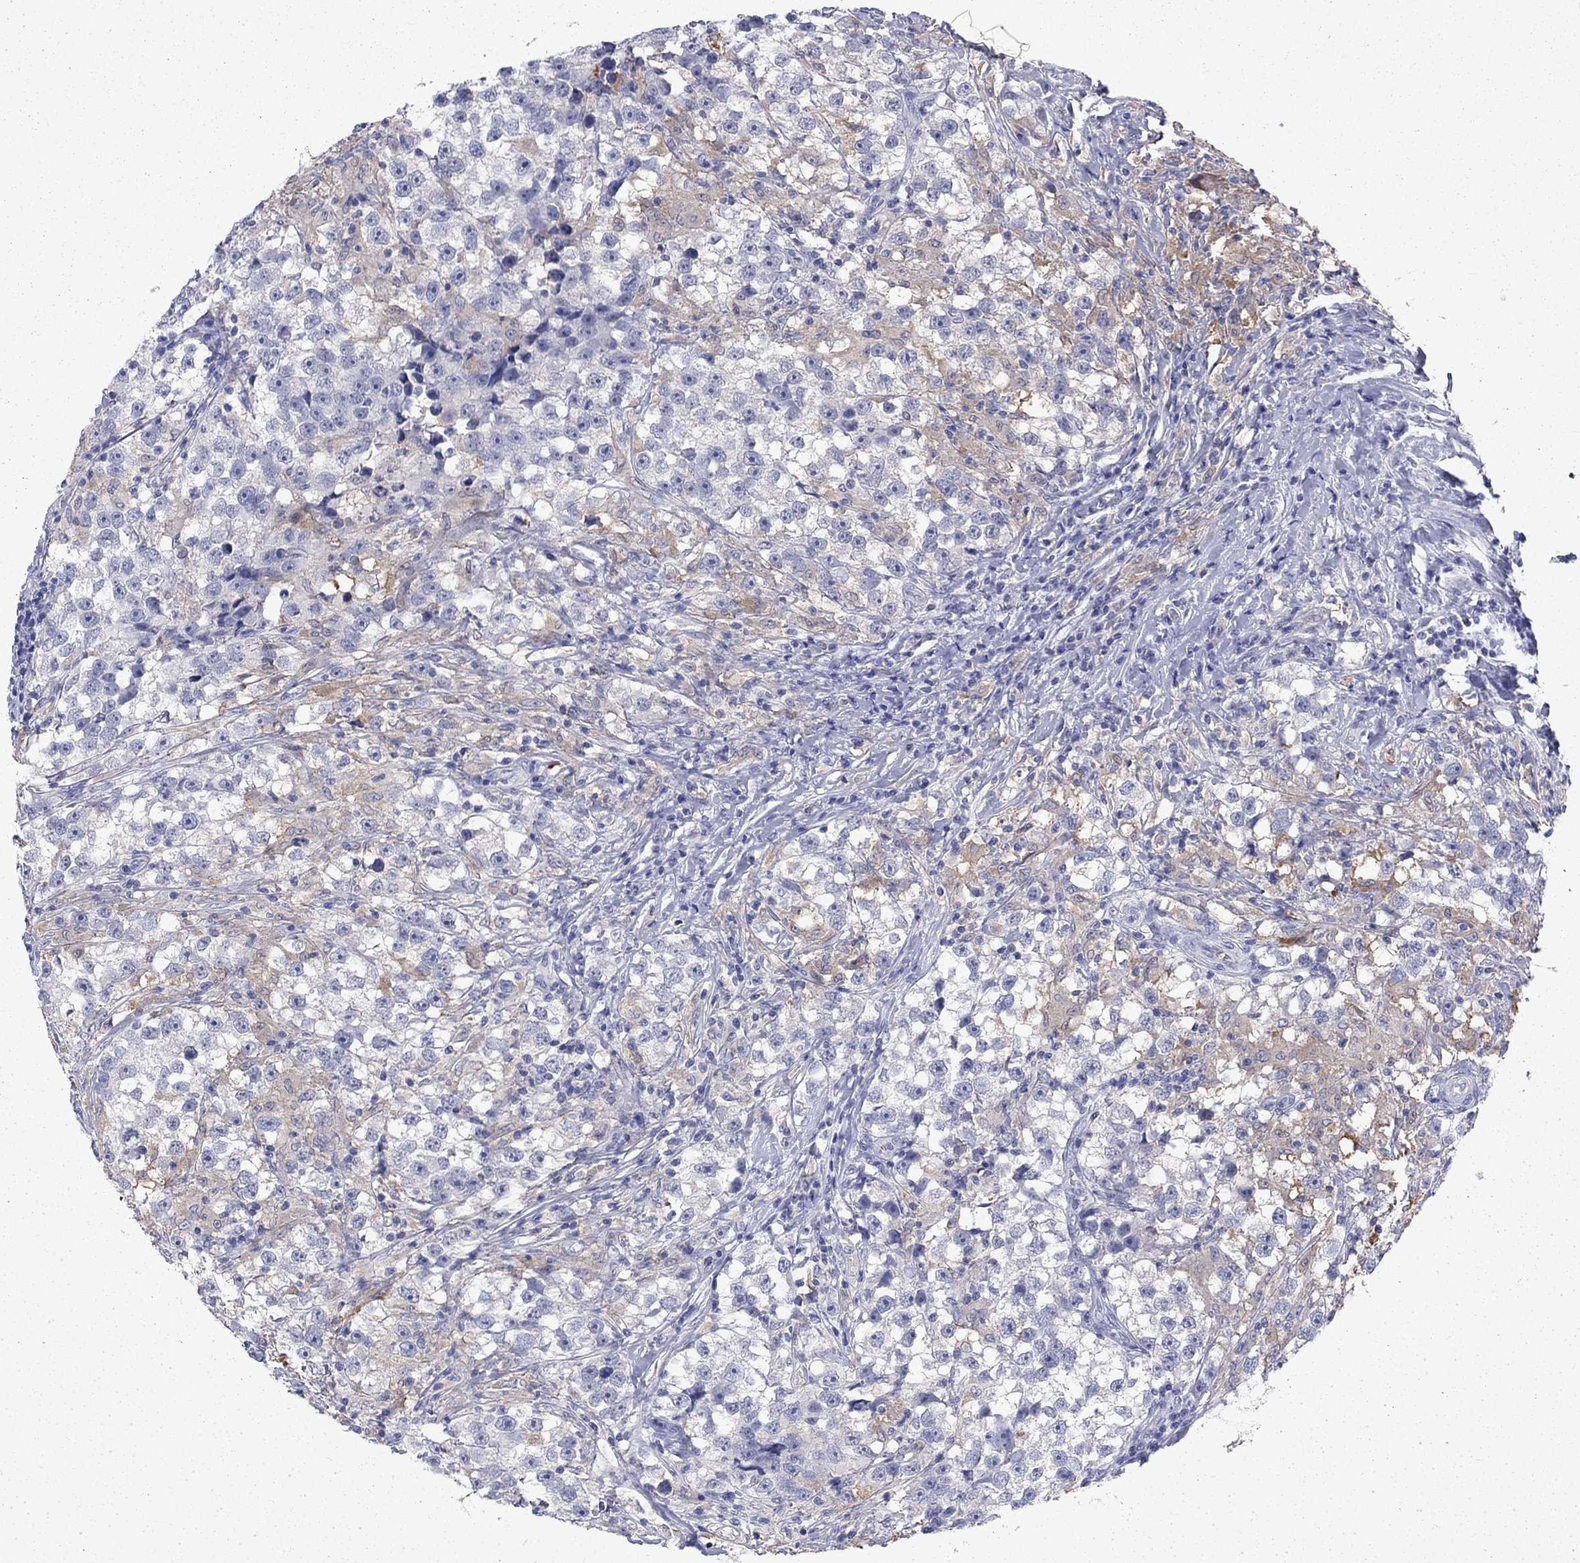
{"staining": {"intensity": "negative", "quantity": "none", "location": "none"}, "tissue": "testis cancer", "cell_type": "Tumor cells", "image_type": "cancer", "snomed": [{"axis": "morphology", "description": "Seminoma, NOS"}, {"axis": "topography", "description": "Testis"}], "caption": "Immunohistochemical staining of testis seminoma shows no significant expression in tumor cells.", "gene": "ENPP6", "patient": {"sex": "male", "age": 46}}